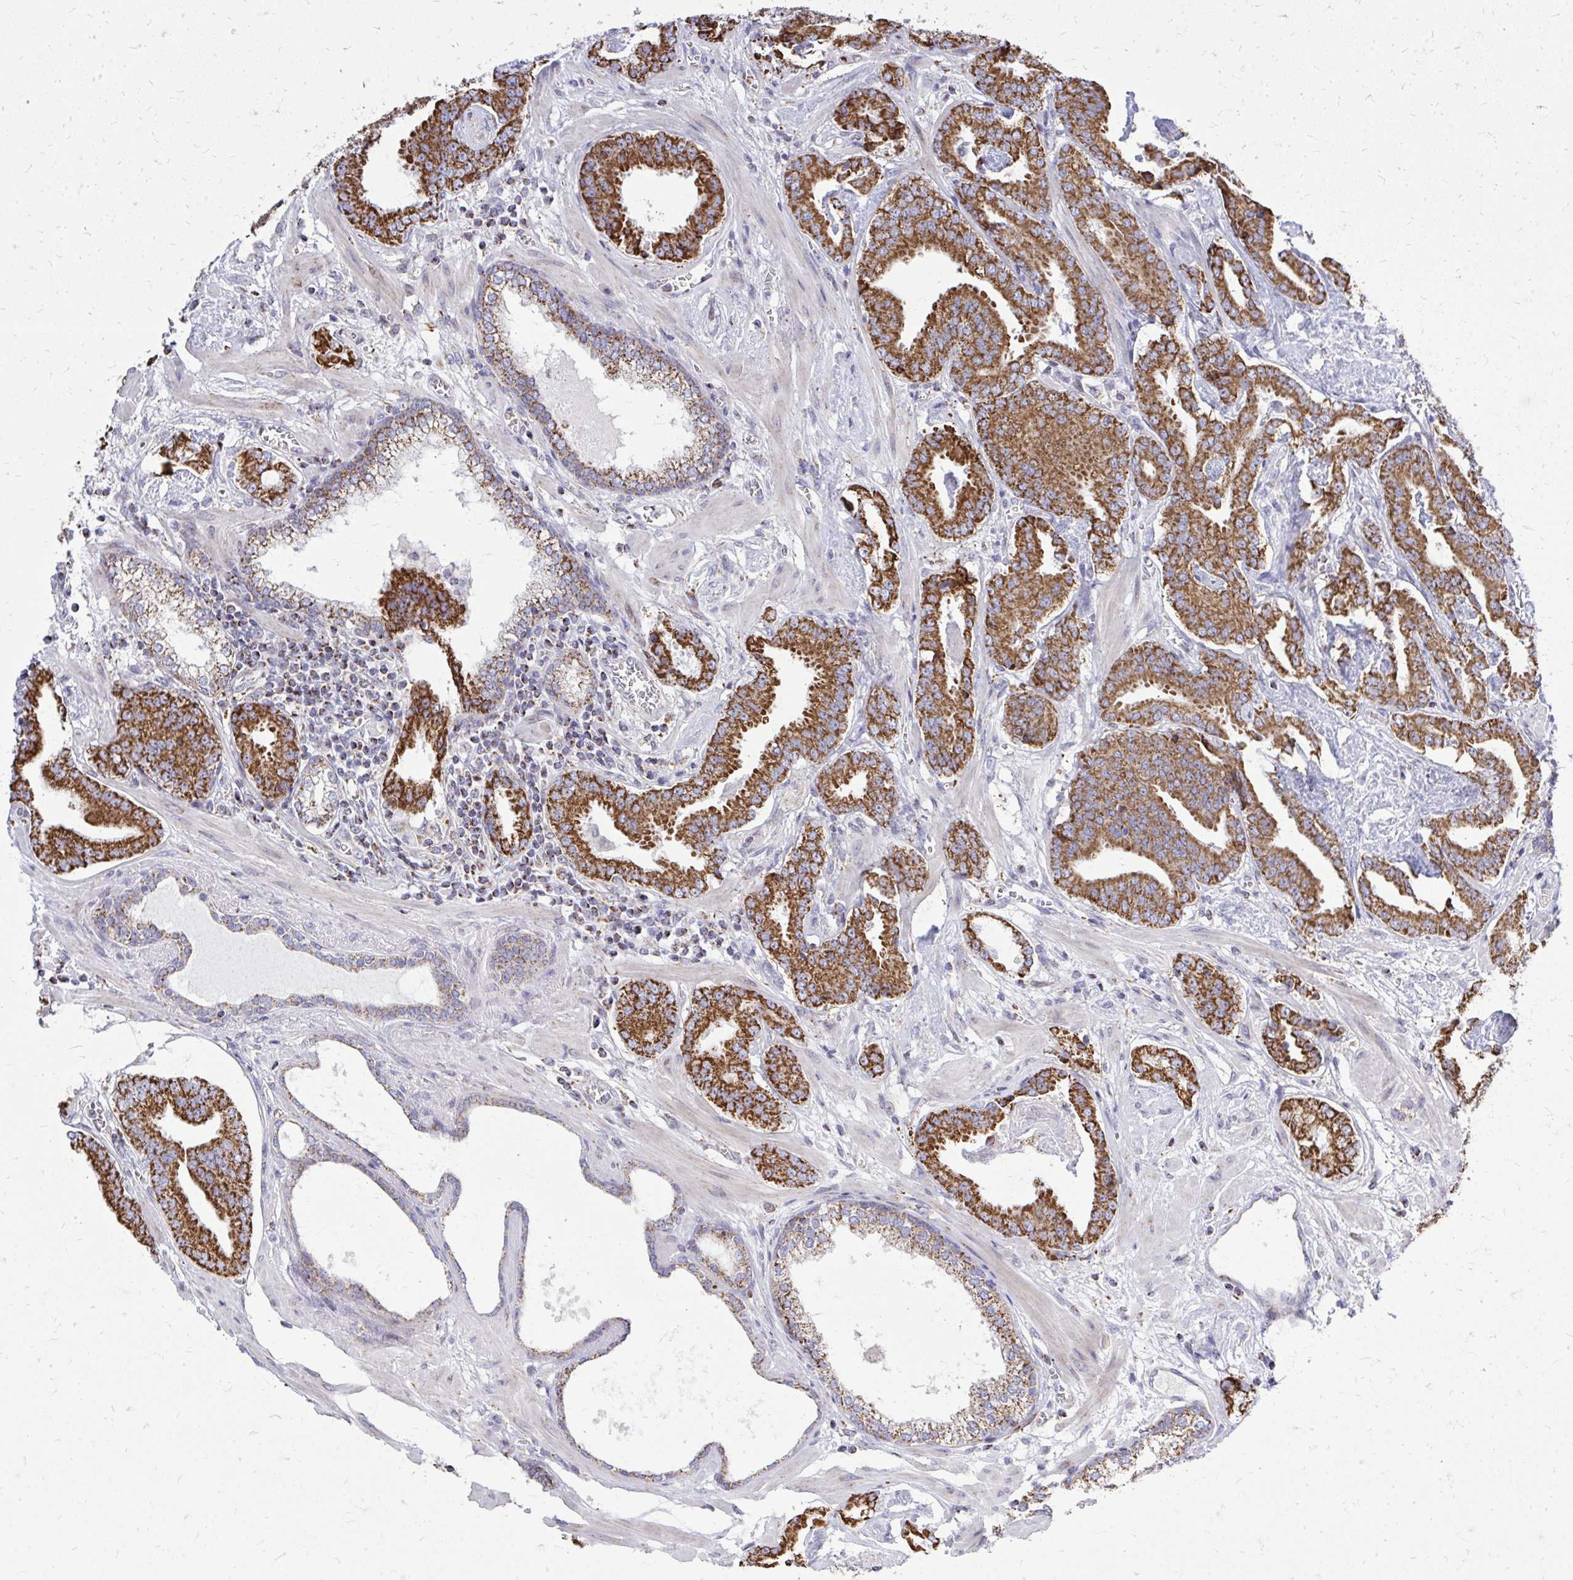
{"staining": {"intensity": "strong", "quantity": ">75%", "location": "cytoplasmic/membranous"}, "tissue": "prostate cancer", "cell_type": "Tumor cells", "image_type": "cancer", "snomed": [{"axis": "morphology", "description": "Adenocarcinoma, Low grade"}, {"axis": "topography", "description": "Prostate"}], "caption": "Immunohistochemical staining of adenocarcinoma (low-grade) (prostate) reveals strong cytoplasmic/membranous protein positivity in approximately >75% of tumor cells.", "gene": "ZNF362", "patient": {"sex": "male", "age": 62}}